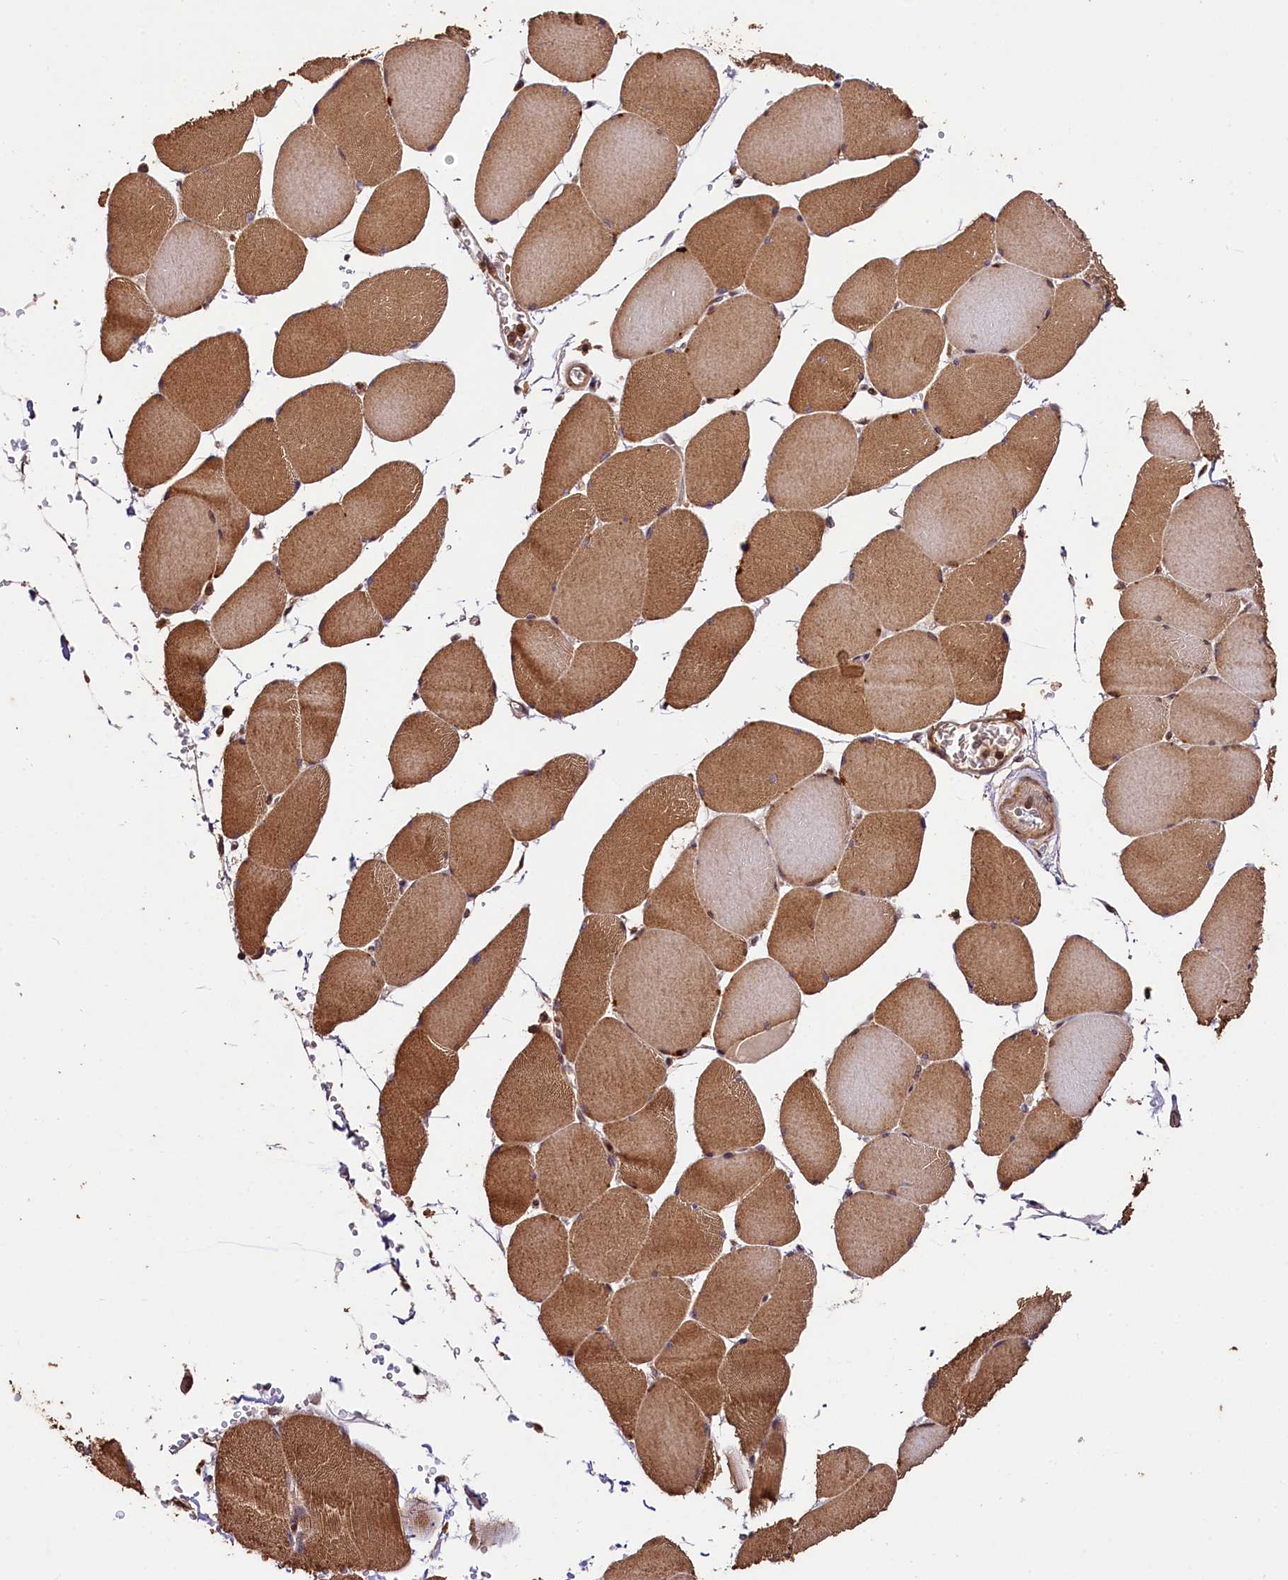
{"staining": {"intensity": "moderate", "quantity": ">75%", "location": "cytoplasmic/membranous"}, "tissue": "skeletal muscle", "cell_type": "Myocytes", "image_type": "normal", "snomed": [{"axis": "morphology", "description": "Normal tissue, NOS"}, {"axis": "topography", "description": "Skeletal muscle"}, {"axis": "topography", "description": "Head-Neck"}], "caption": "The image exhibits immunohistochemical staining of unremarkable skeletal muscle. There is moderate cytoplasmic/membranous expression is present in approximately >75% of myocytes.", "gene": "KPTN", "patient": {"sex": "male", "age": 66}}